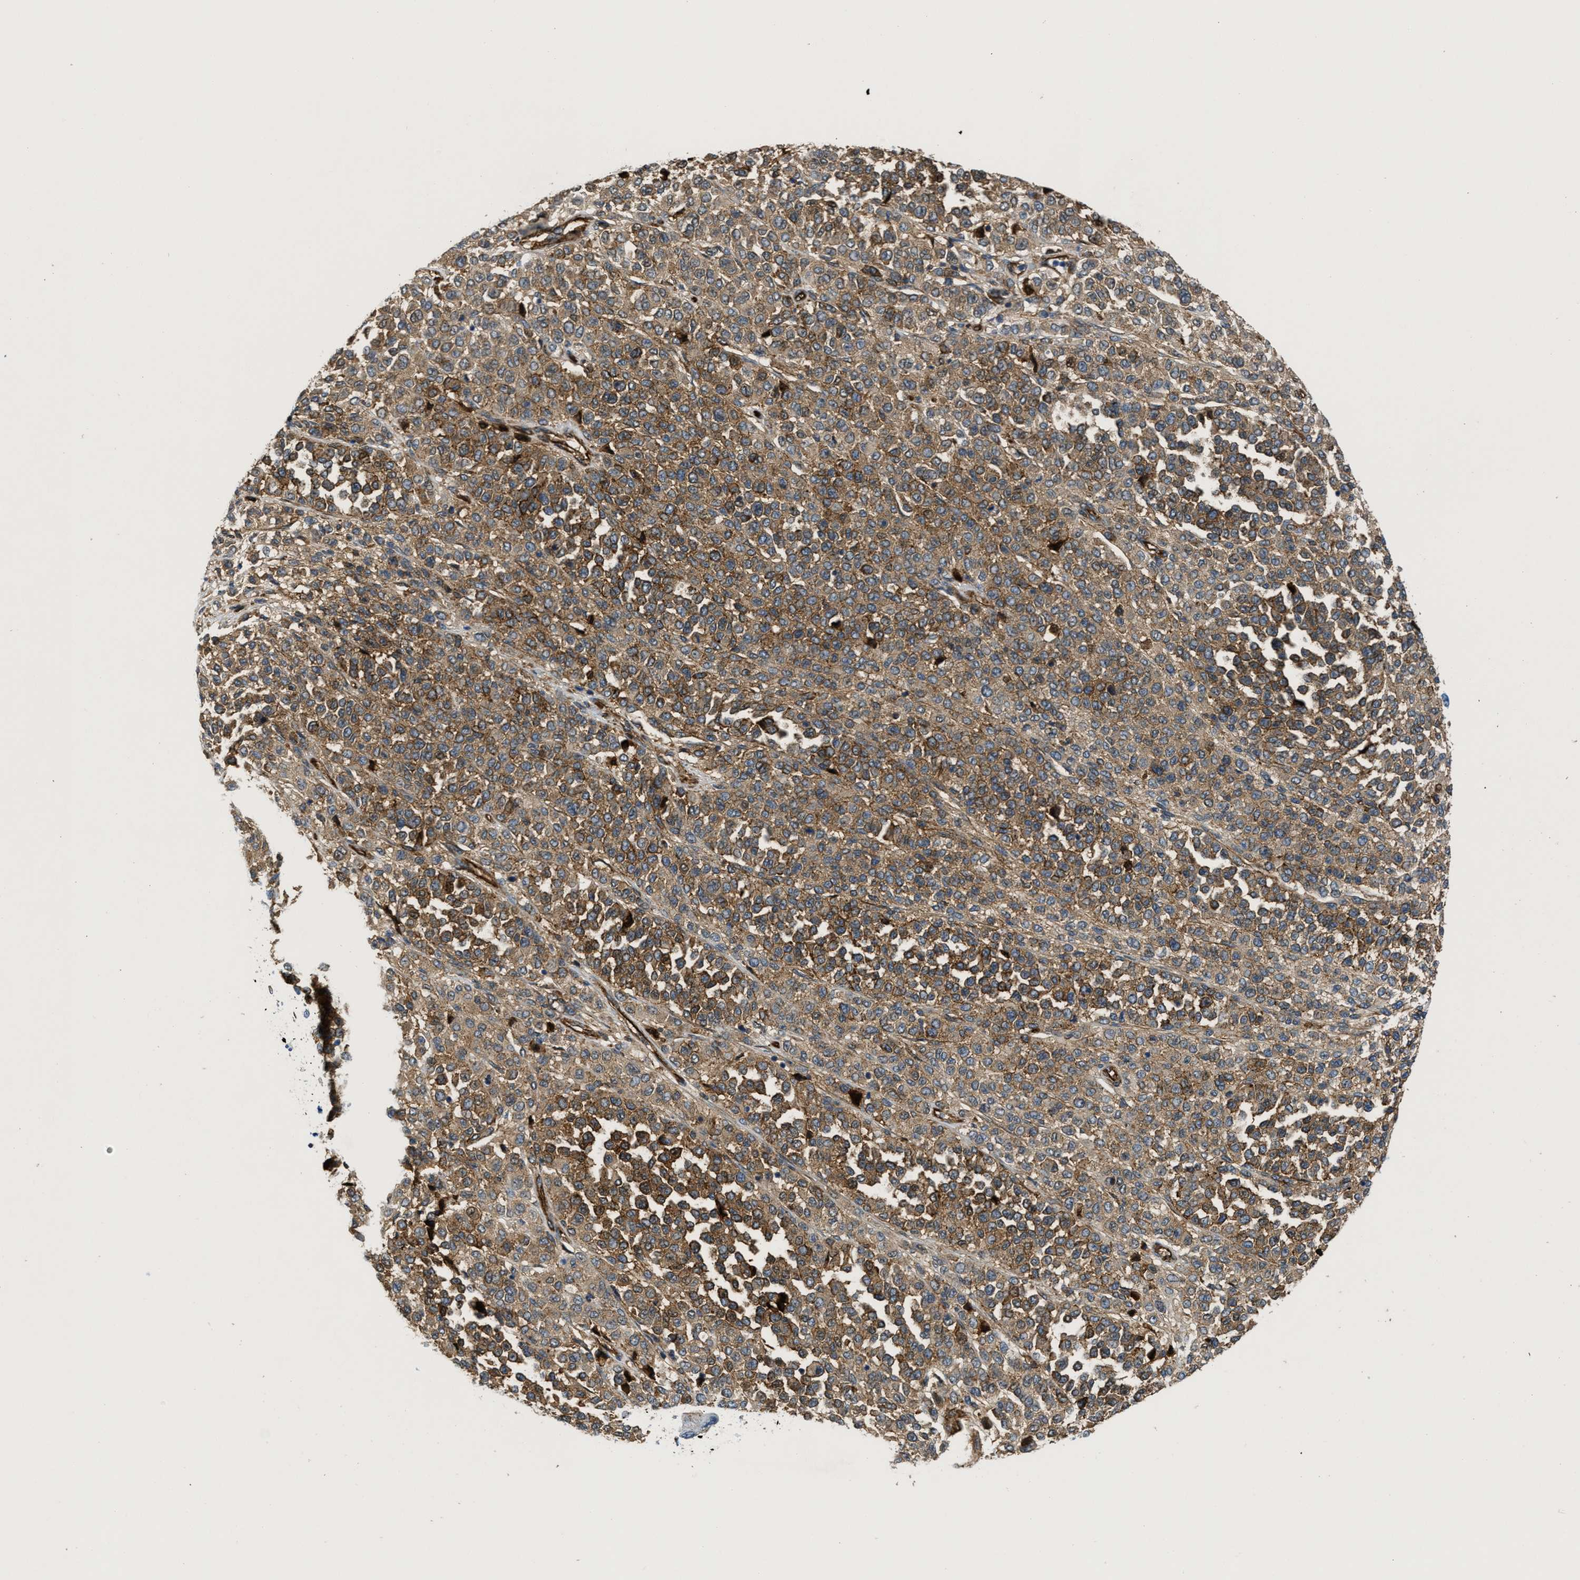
{"staining": {"intensity": "moderate", "quantity": ">75%", "location": "cytoplasmic/membranous"}, "tissue": "melanoma", "cell_type": "Tumor cells", "image_type": "cancer", "snomed": [{"axis": "morphology", "description": "Malignant melanoma, Metastatic site"}, {"axis": "topography", "description": "Pancreas"}], "caption": "This photomicrograph exhibits immunohistochemistry staining of malignant melanoma (metastatic site), with medium moderate cytoplasmic/membranous positivity in approximately >75% of tumor cells.", "gene": "NAB1", "patient": {"sex": "female", "age": 30}}